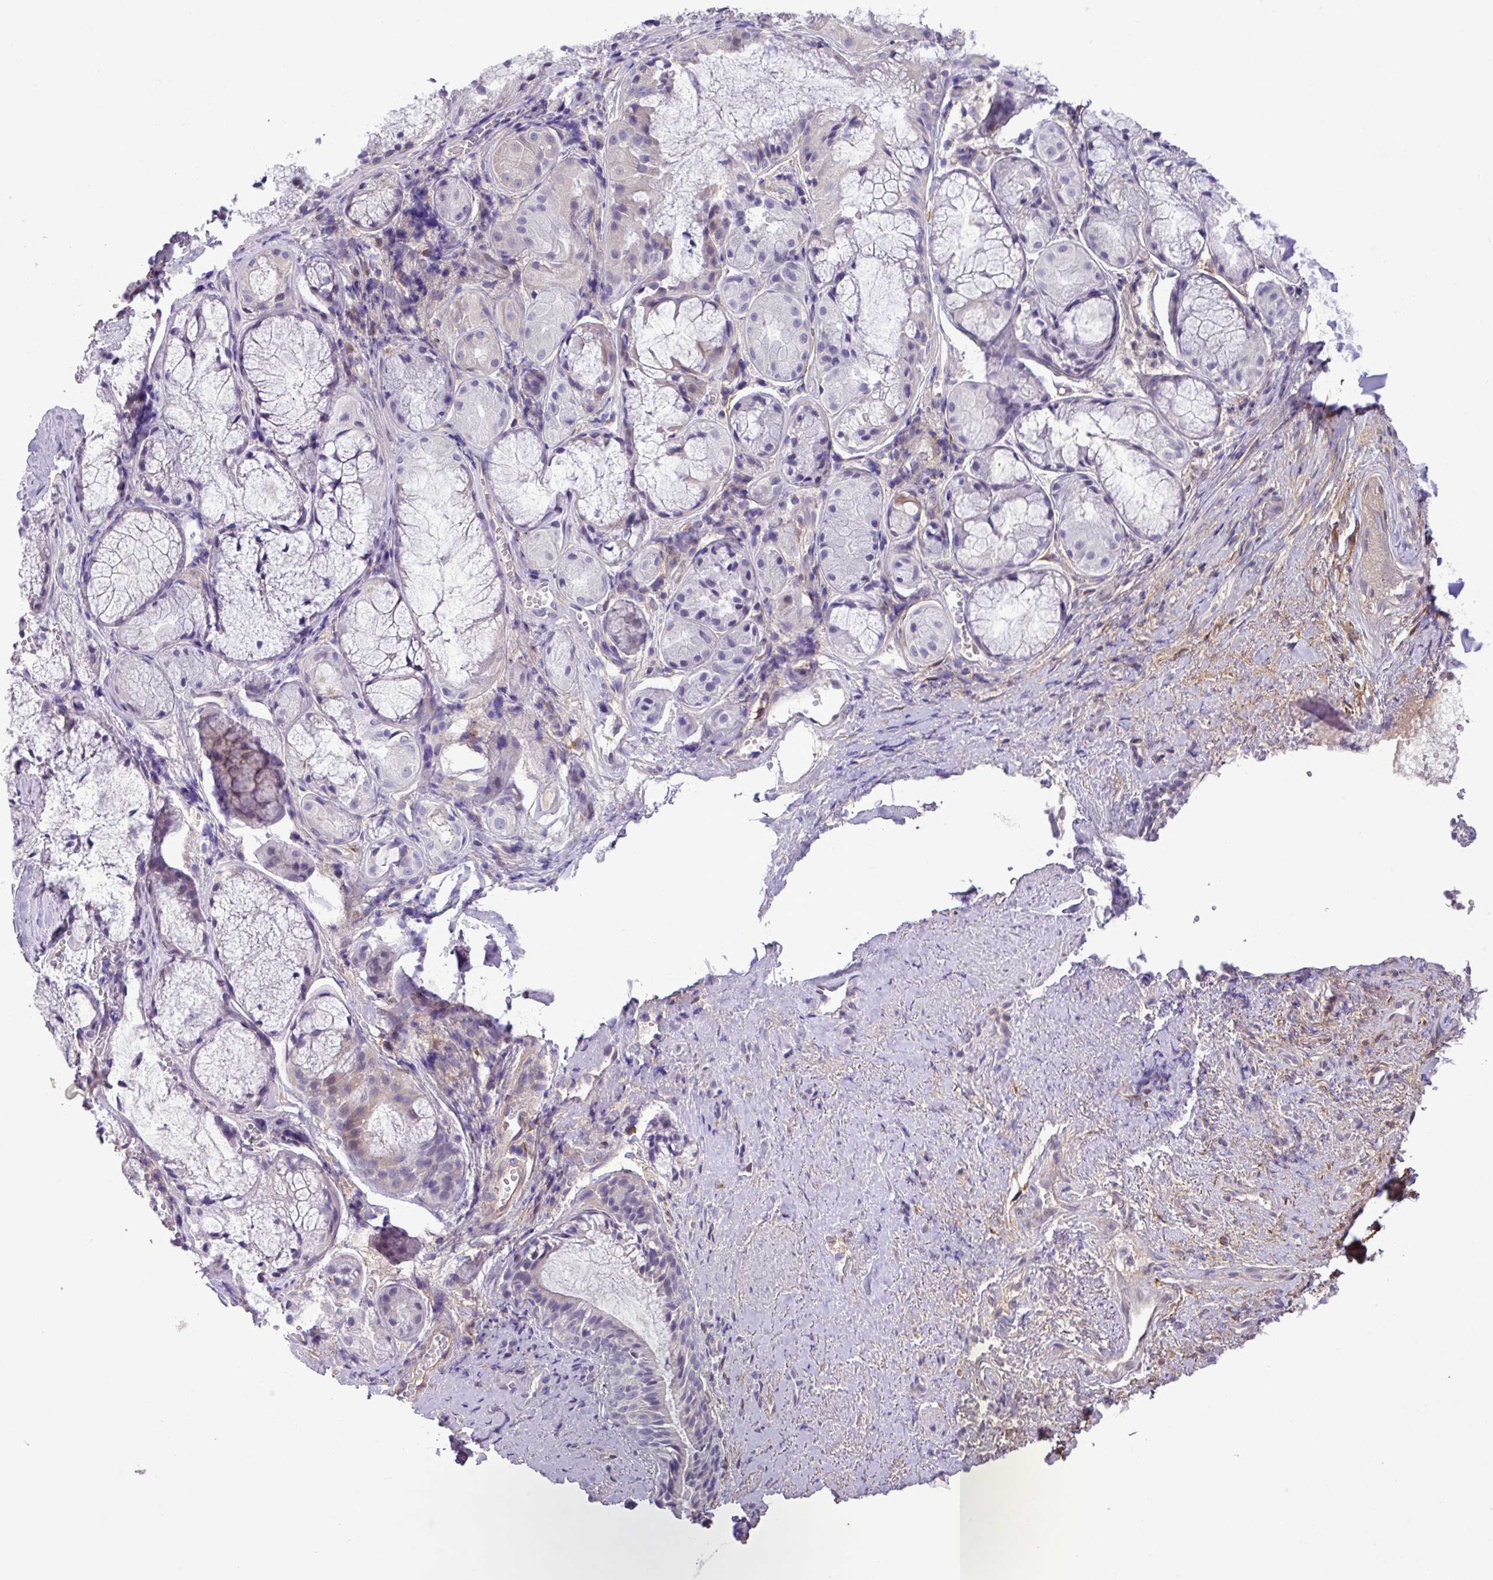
{"staining": {"intensity": "negative", "quantity": "none", "location": "none"}, "tissue": "nasopharynx", "cell_type": "Respiratory epithelial cells", "image_type": "normal", "snomed": [{"axis": "morphology", "description": "Normal tissue, NOS"}, {"axis": "topography", "description": "Cartilage tissue"}, {"axis": "topography", "description": "Nasopharynx"}, {"axis": "topography", "description": "Thyroid gland"}], "caption": "Immunohistochemistry (IHC) of benign nasopharynx exhibits no expression in respiratory epithelial cells.", "gene": "CD248", "patient": {"sex": "male", "age": 63}}